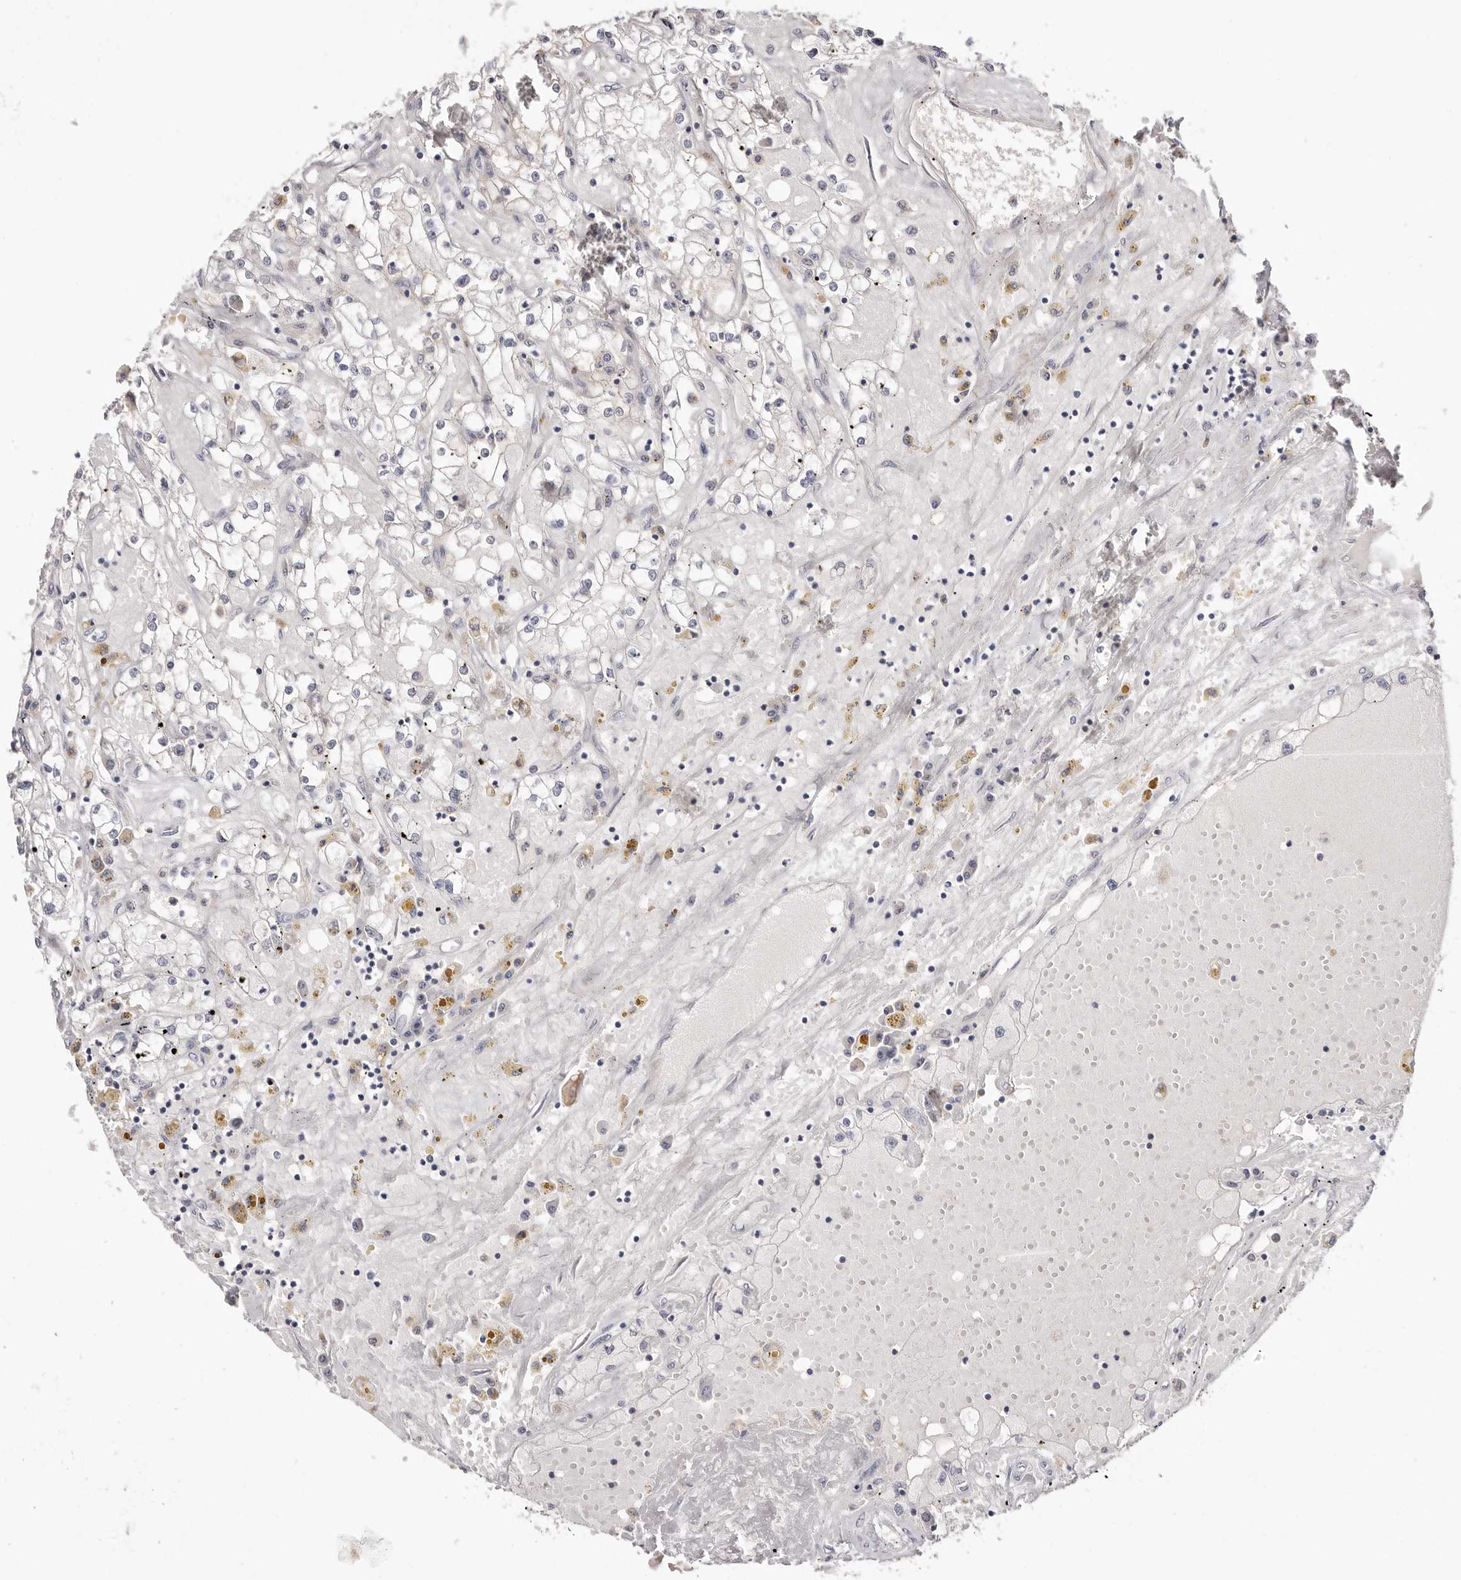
{"staining": {"intensity": "negative", "quantity": "none", "location": "none"}, "tissue": "renal cancer", "cell_type": "Tumor cells", "image_type": "cancer", "snomed": [{"axis": "morphology", "description": "Adenocarcinoma, NOS"}, {"axis": "topography", "description": "Kidney"}], "caption": "A high-resolution image shows immunohistochemistry (IHC) staining of renal adenocarcinoma, which displays no significant positivity in tumor cells.", "gene": "DOP1A", "patient": {"sex": "male", "age": 56}}